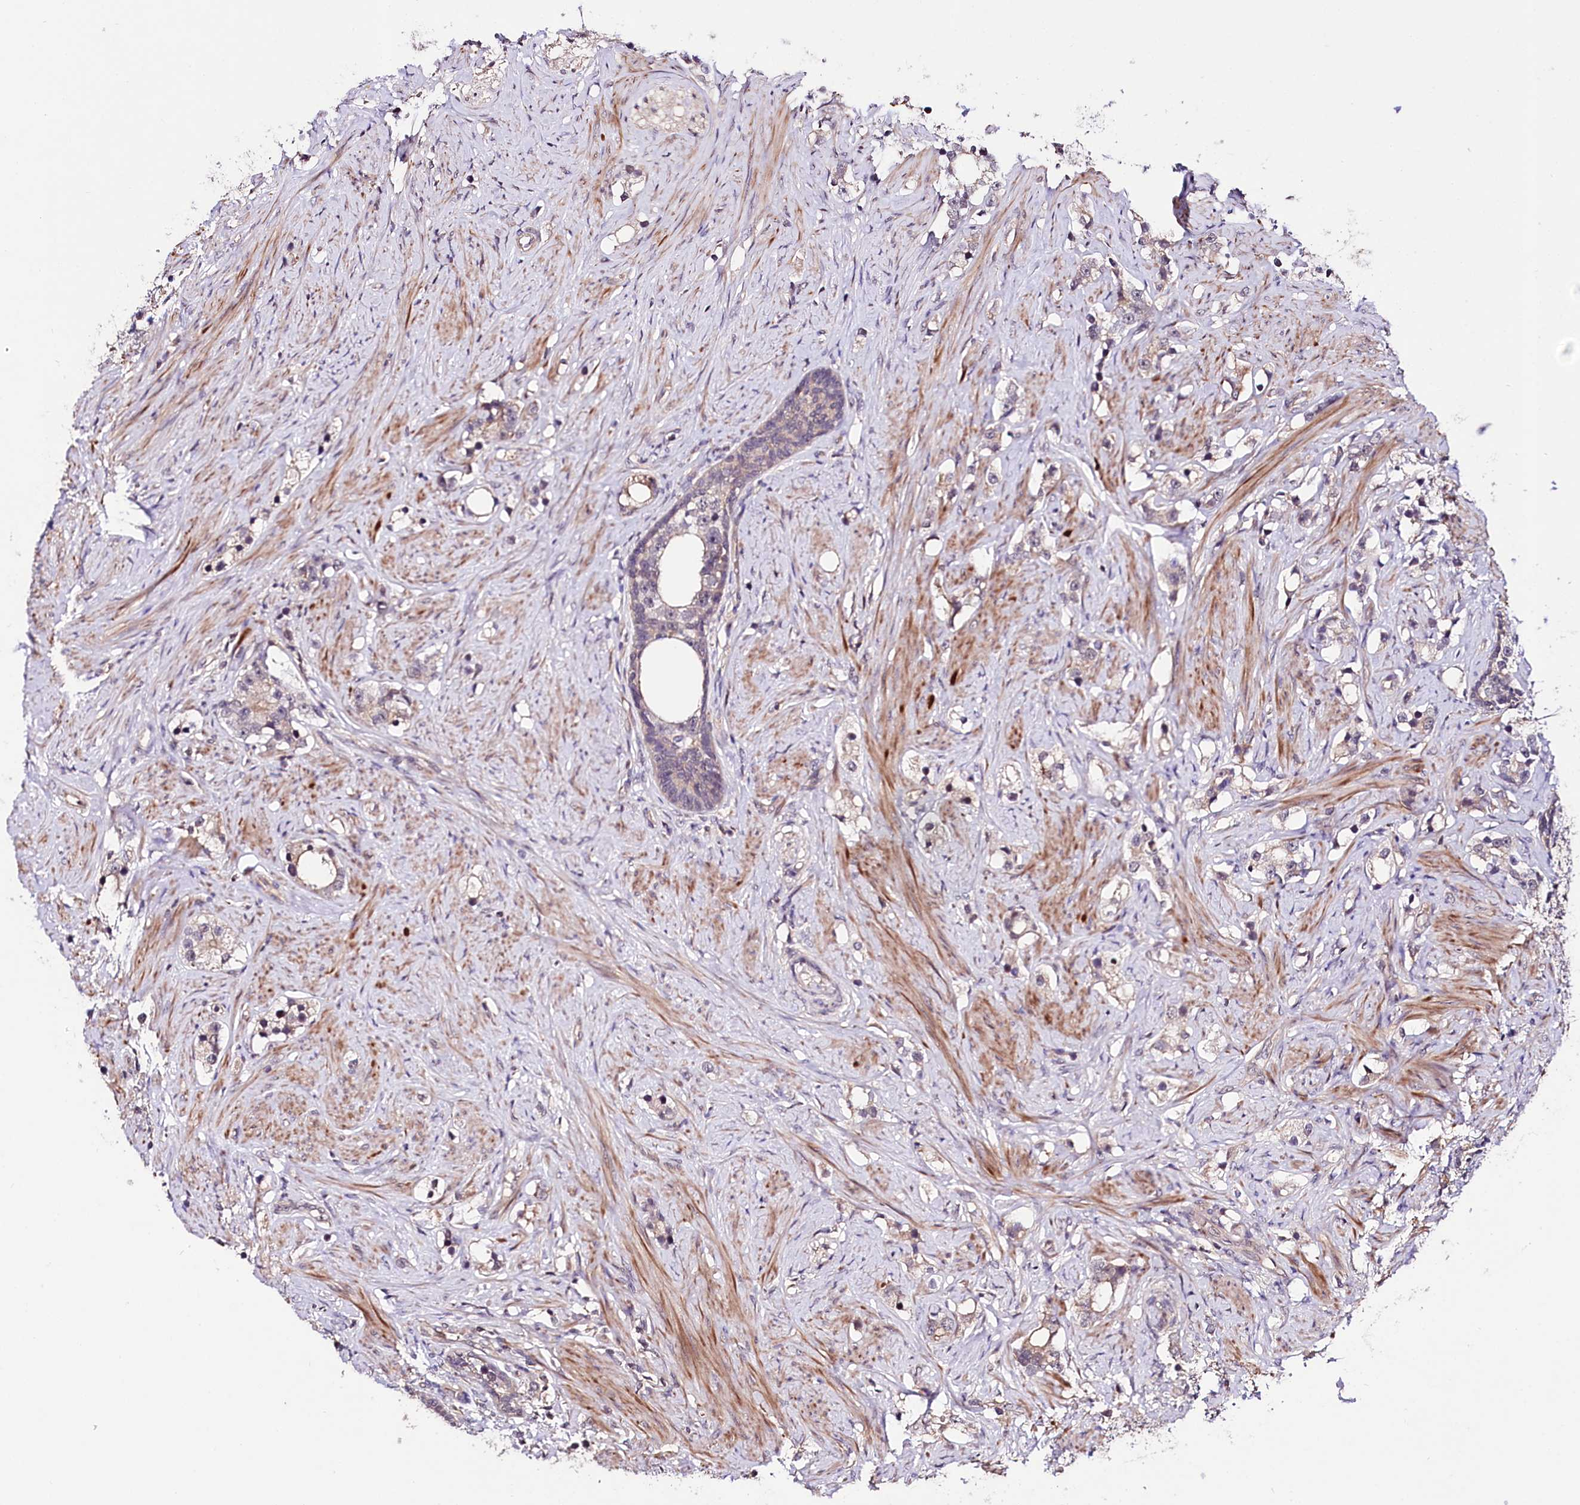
{"staining": {"intensity": "weak", "quantity": "<25%", "location": "cytoplasmic/membranous"}, "tissue": "prostate cancer", "cell_type": "Tumor cells", "image_type": "cancer", "snomed": [{"axis": "morphology", "description": "Adenocarcinoma, High grade"}, {"axis": "topography", "description": "Prostate"}], "caption": "Tumor cells show no significant expression in prostate cancer (high-grade adenocarcinoma).", "gene": "TAFAZZIN", "patient": {"sex": "male", "age": 63}}